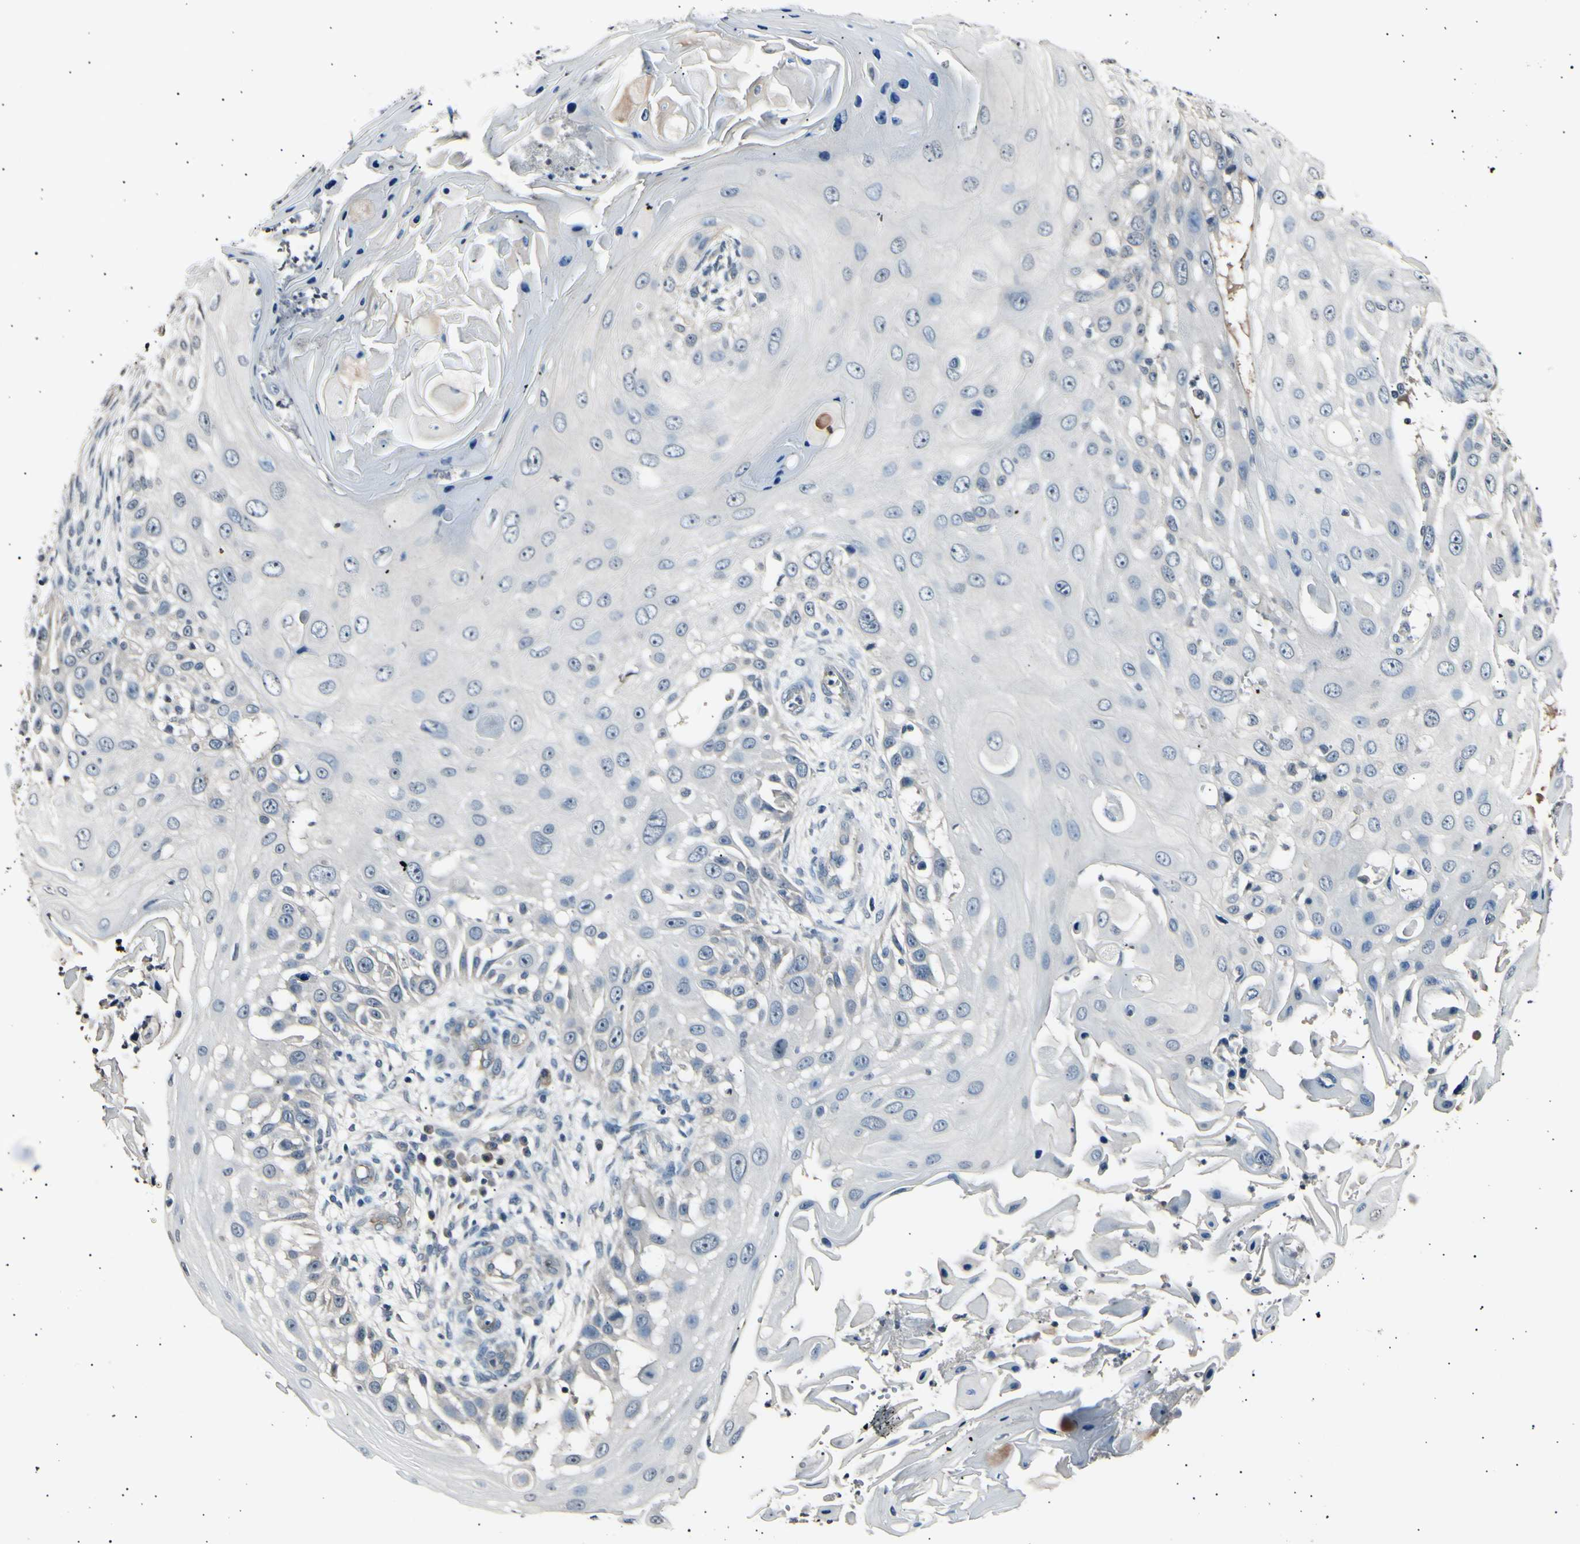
{"staining": {"intensity": "negative", "quantity": "none", "location": "none"}, "tissue": "skin cancer", "cell_type": "Tumor cells", "image_type": "cancer", "snomed": [{"axis": "morphology", "description": "Squamous cell carcinoma, NOS"}, {"axis": "topography", "description": "Skin"}], "caption": "Tumor cells are negative for protein expression in human skin cancer (squamous cell carcinoma). (Brightfield microscopy of DAB (3,3'-diaminobenzidine) immunohistochemistry (IHC) at high magnification).", "gene": "AK1", "patient": {"sex": "female", "age": 44}}